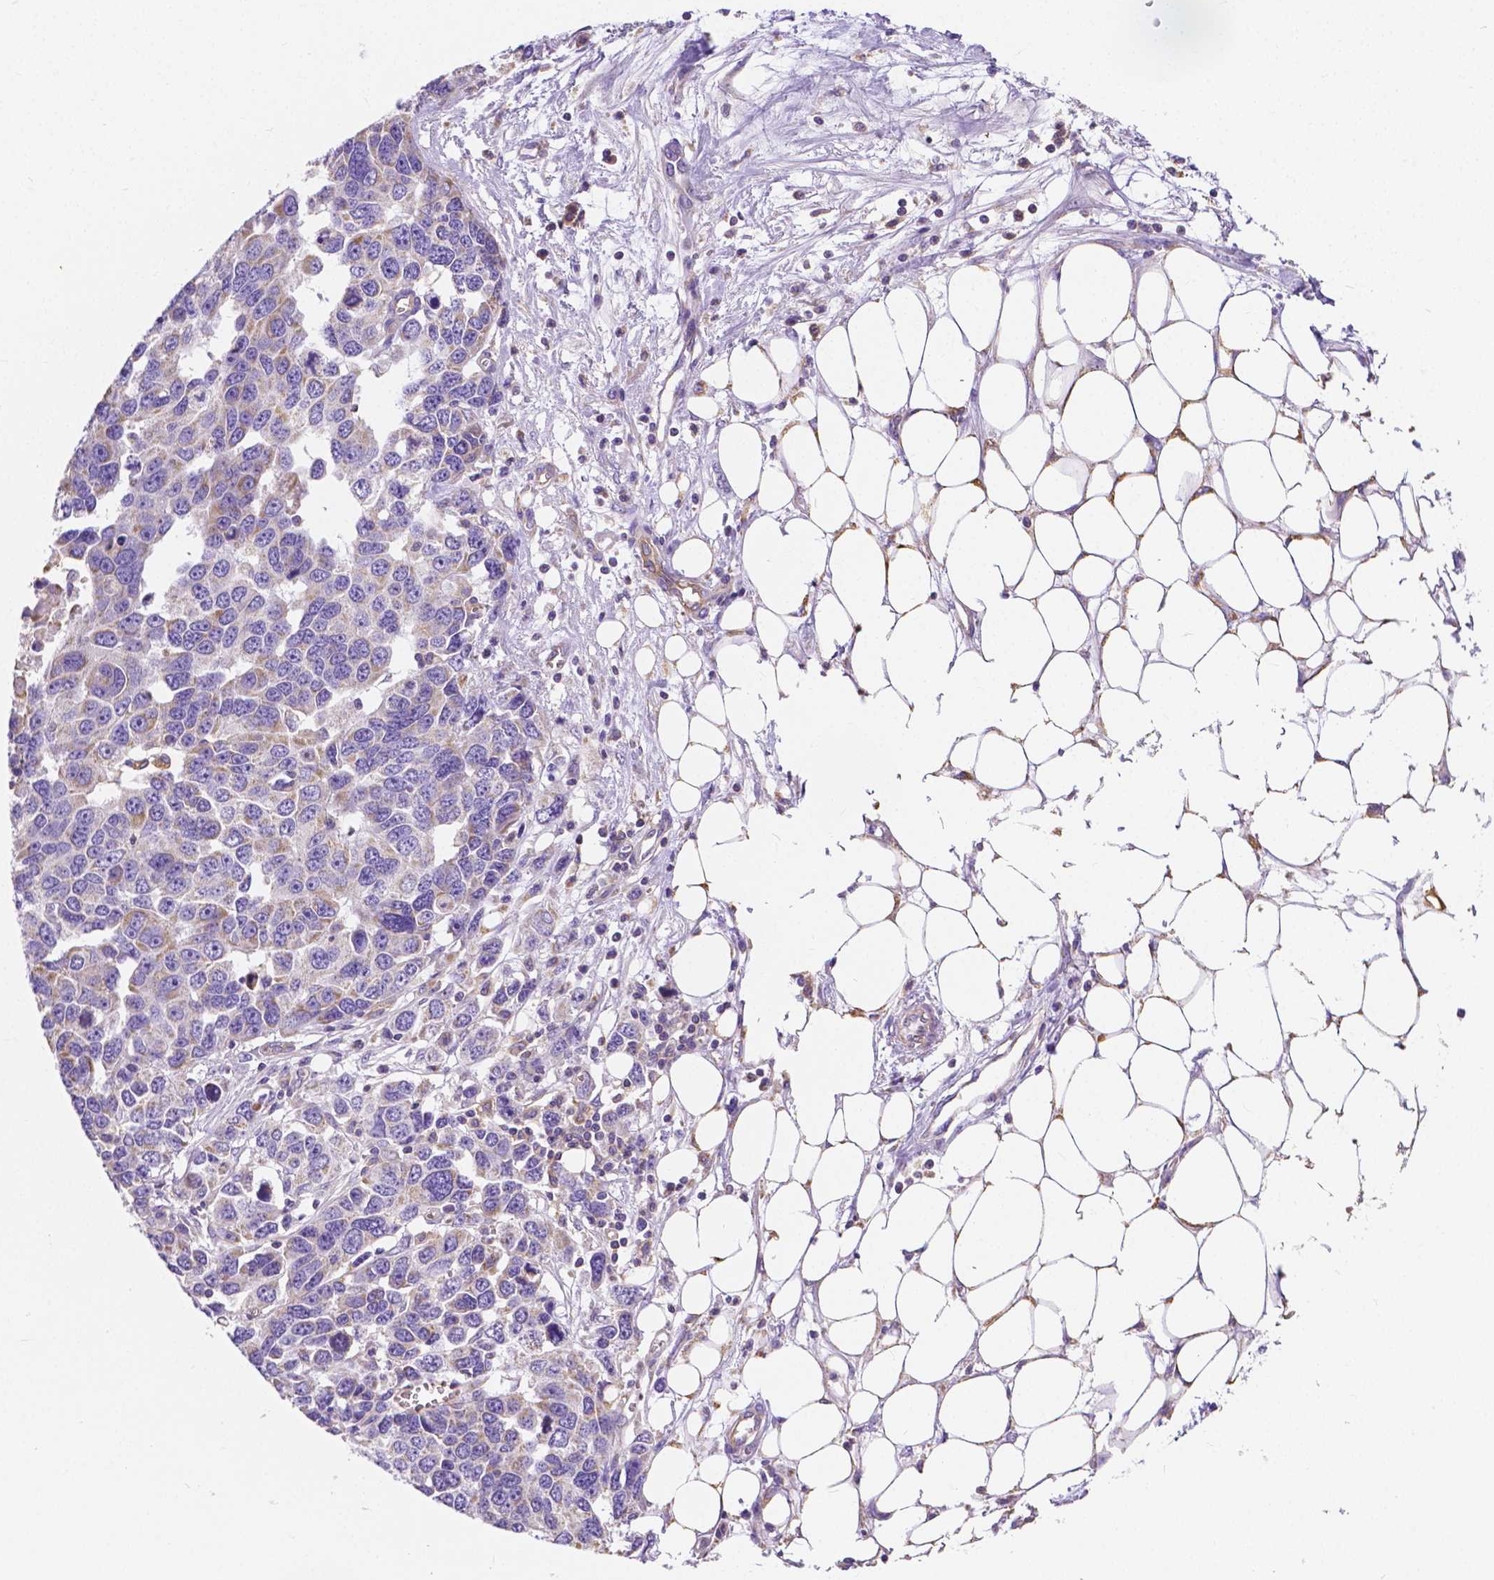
{"staining": {"intensity": "weak", "quantity": "<25%", "location": "cytoplasmic/membranous"}, "tissue": "ovarian cancer", "cell_type": "Tumor cells", "image_type": "cancer", "snomed": [{"axis": "morphology", "description": "Cystadenocarcinoma, serous, NOS"}, {"axis": "topography", "description": "Ovary"}], "caption": "High power microscopy image of an immunohistochemistry (IHC) histopathology image of ovarian cancer, revealing no significant staining in tumor cells.", "gene": "RAB20", "patient": {"sex": "female", "age": 76}}